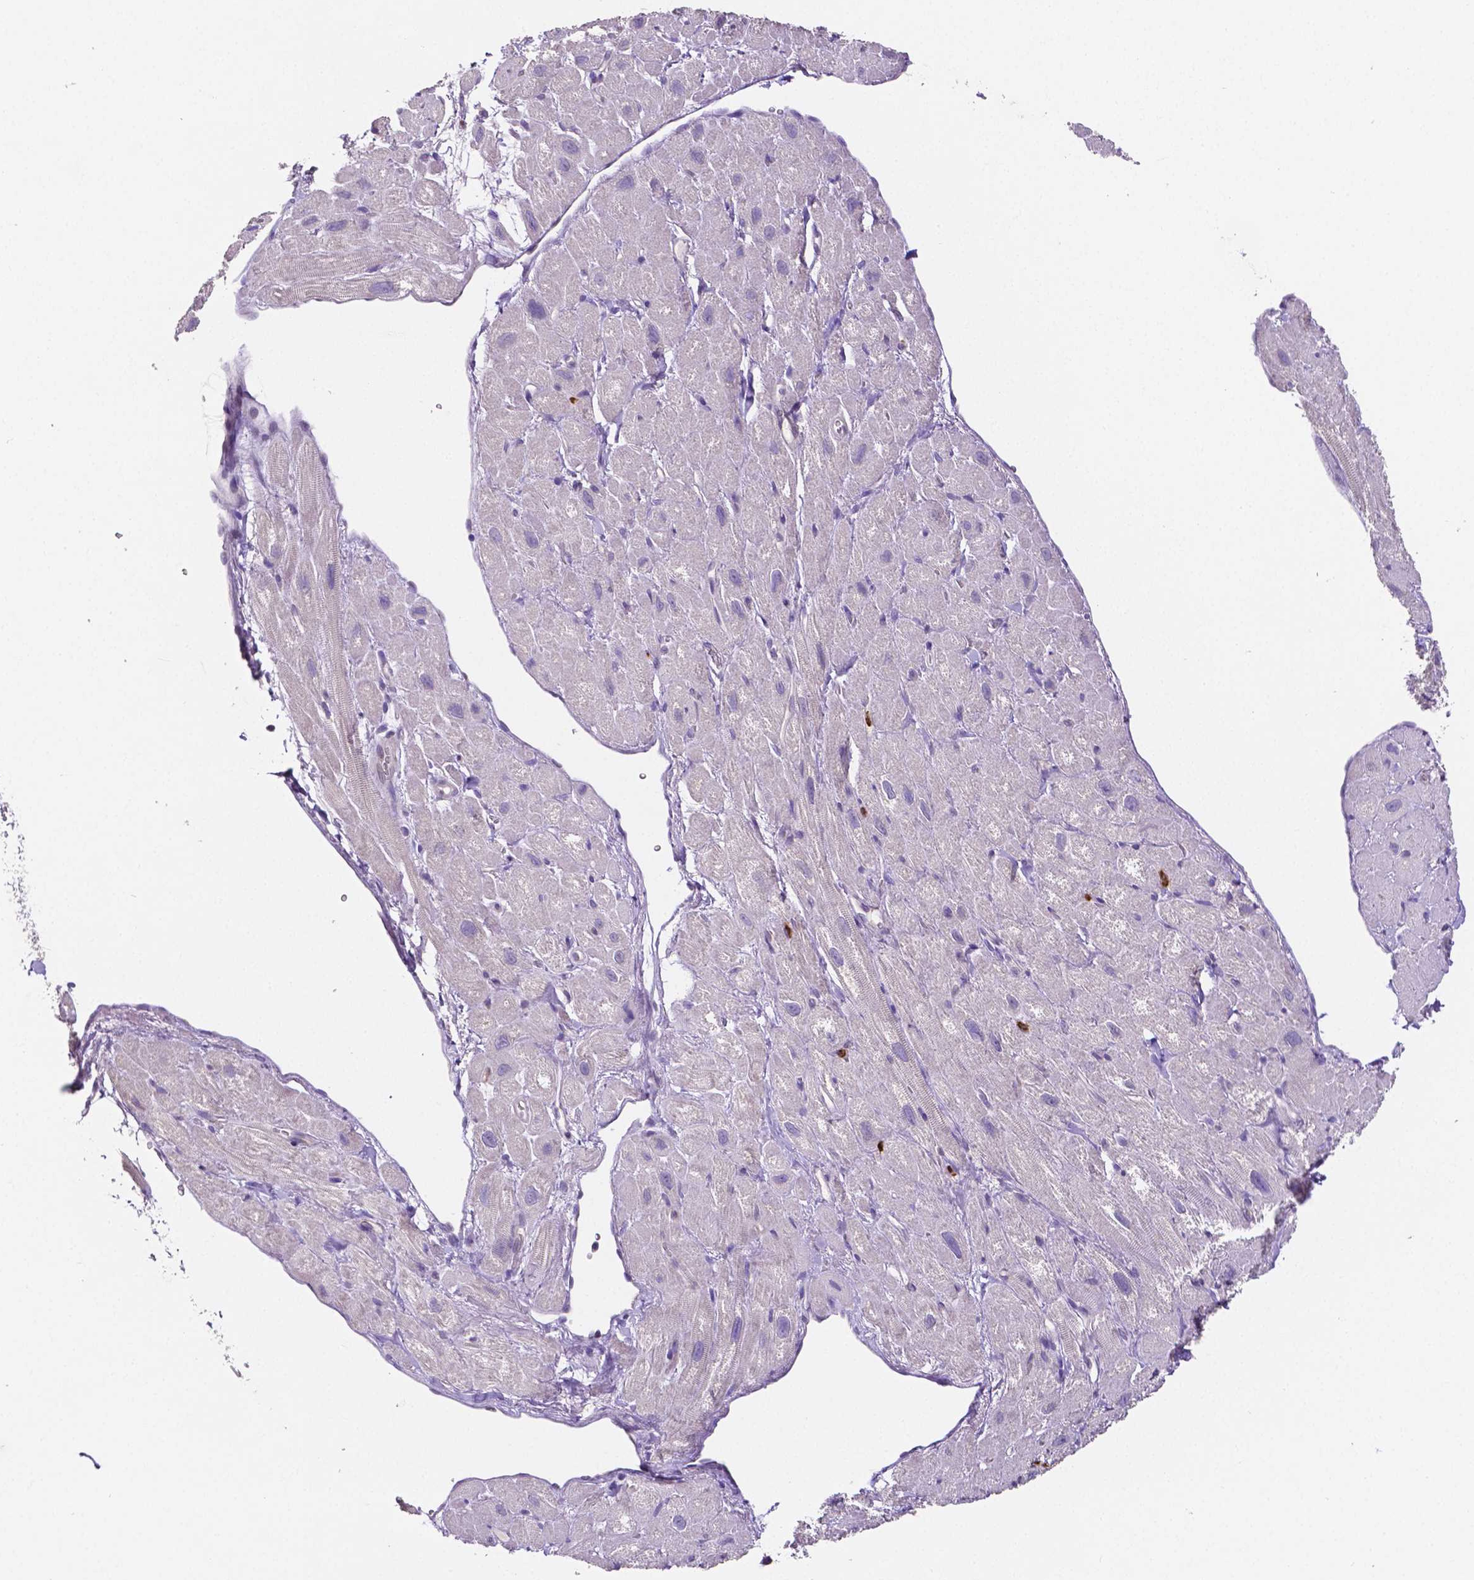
{"staining": {"intensity": "negative", "quantity": "none", "location": "none"}, "tissue": "heart muscle", "cell_type": "Cardiomyocytes", "image_type": "normal", "snomed": [{"axis": "morphology", "description": "Normal tissue, NOS"}, {"axis": "topography", "description": "Heart"}], "caption": "This is an immunohistochemistry photomicrograph of normal heart muscle. There is no positivity in cardiomyocytes.", "gene": "MMP9", "patient": {"sex": "female", "age": 62}}